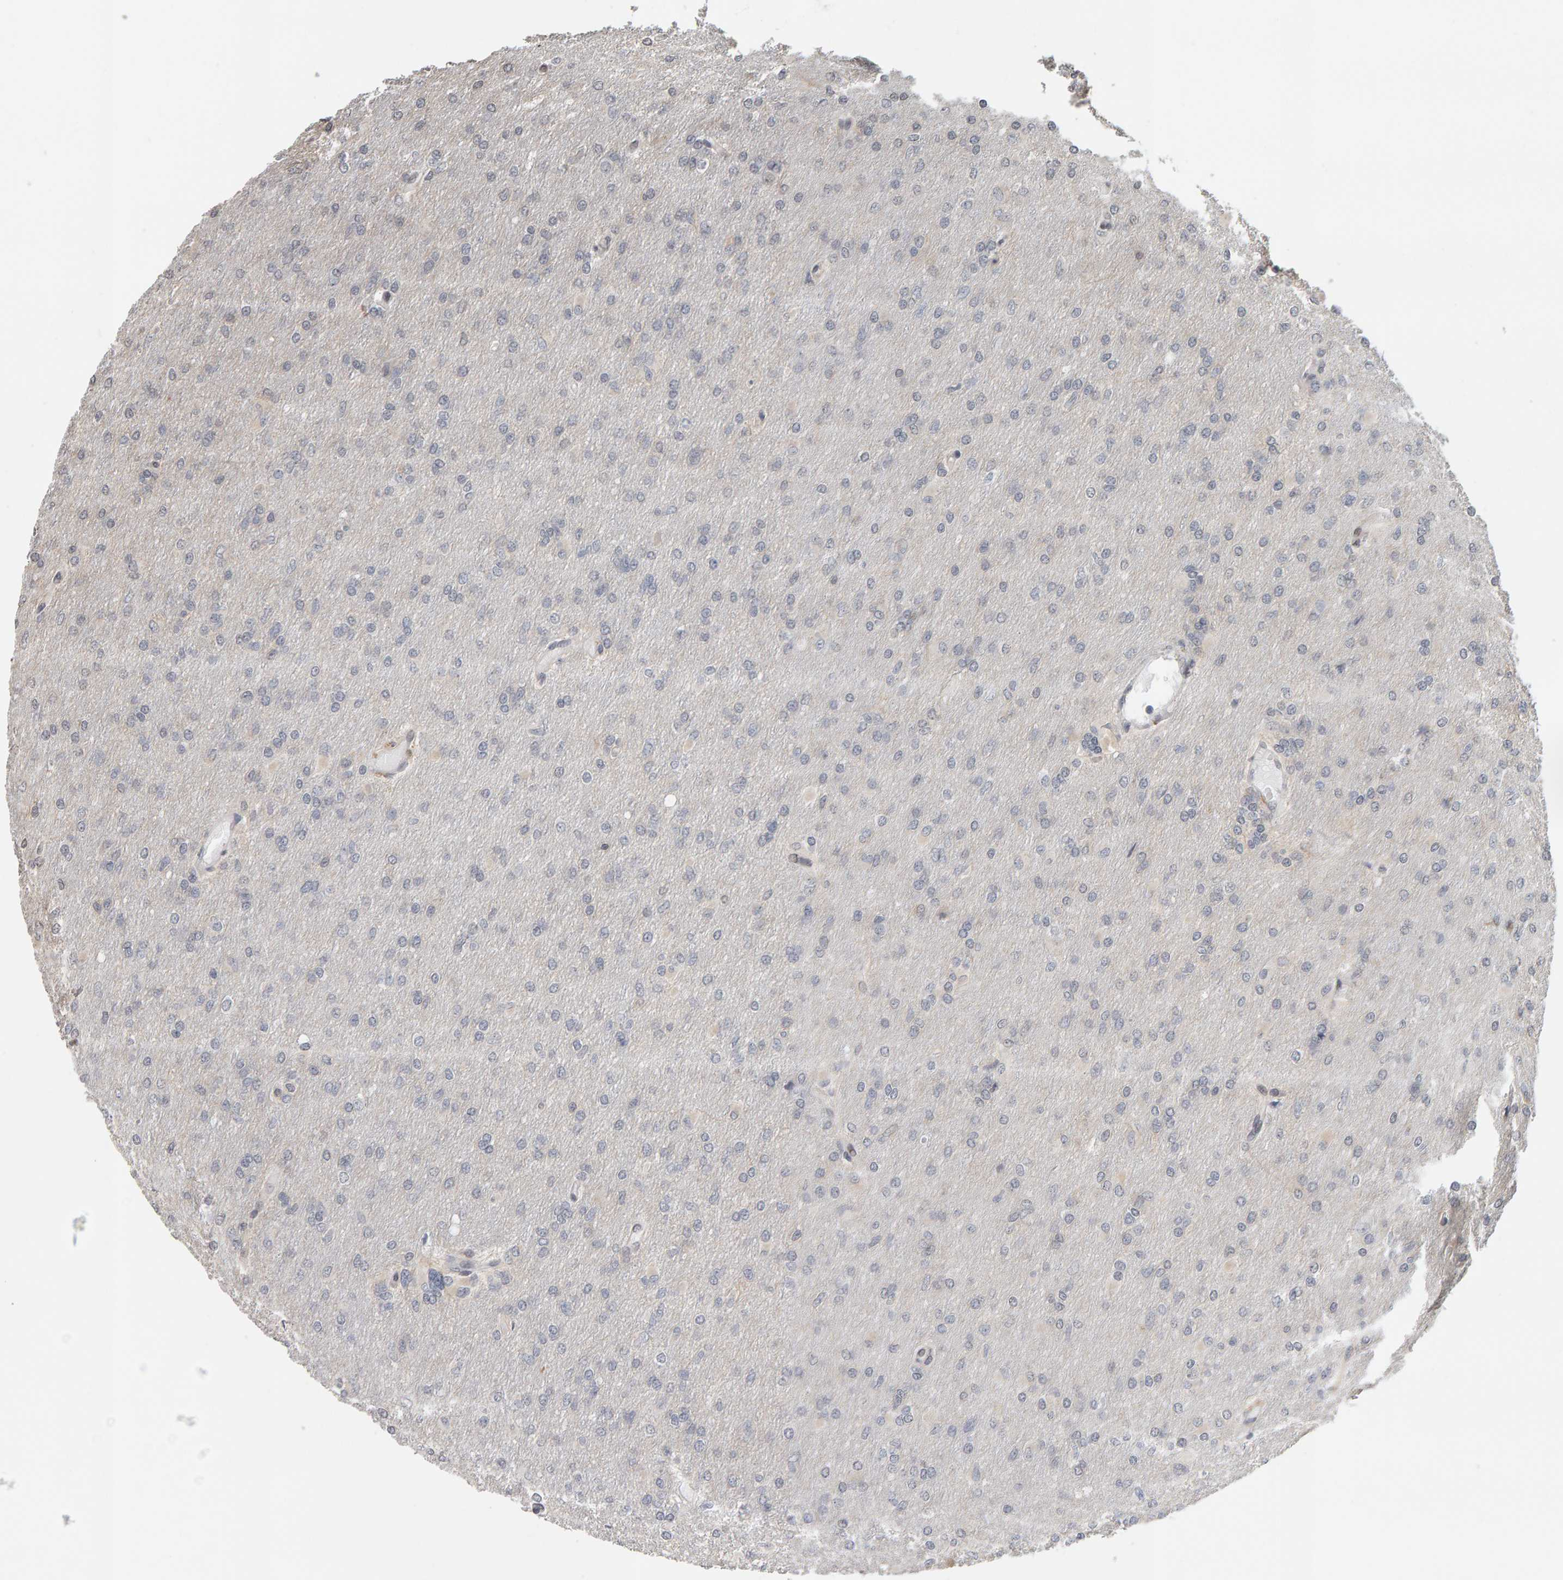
{"staining": {"intensity": "negative", "quantity": "none", "location": "none"}, "tissue": "glioma", "cell_type": "Tumor cells", "image_type": "cancer", "snomed": [{"axis": "morphology", "description": "Glioma, malignant, High grade"}, {"axis": "topography", "description": "Cerebral cortex"}], "caption": "Immunohistochemistry of high-grade glioma (malignant) shows no positivity in tumor cells. (DAB IHC visualized using brightfield microscopy, high magnification).", "gene": "TEFM", "patient": {"sex": "female", "age": 36}}